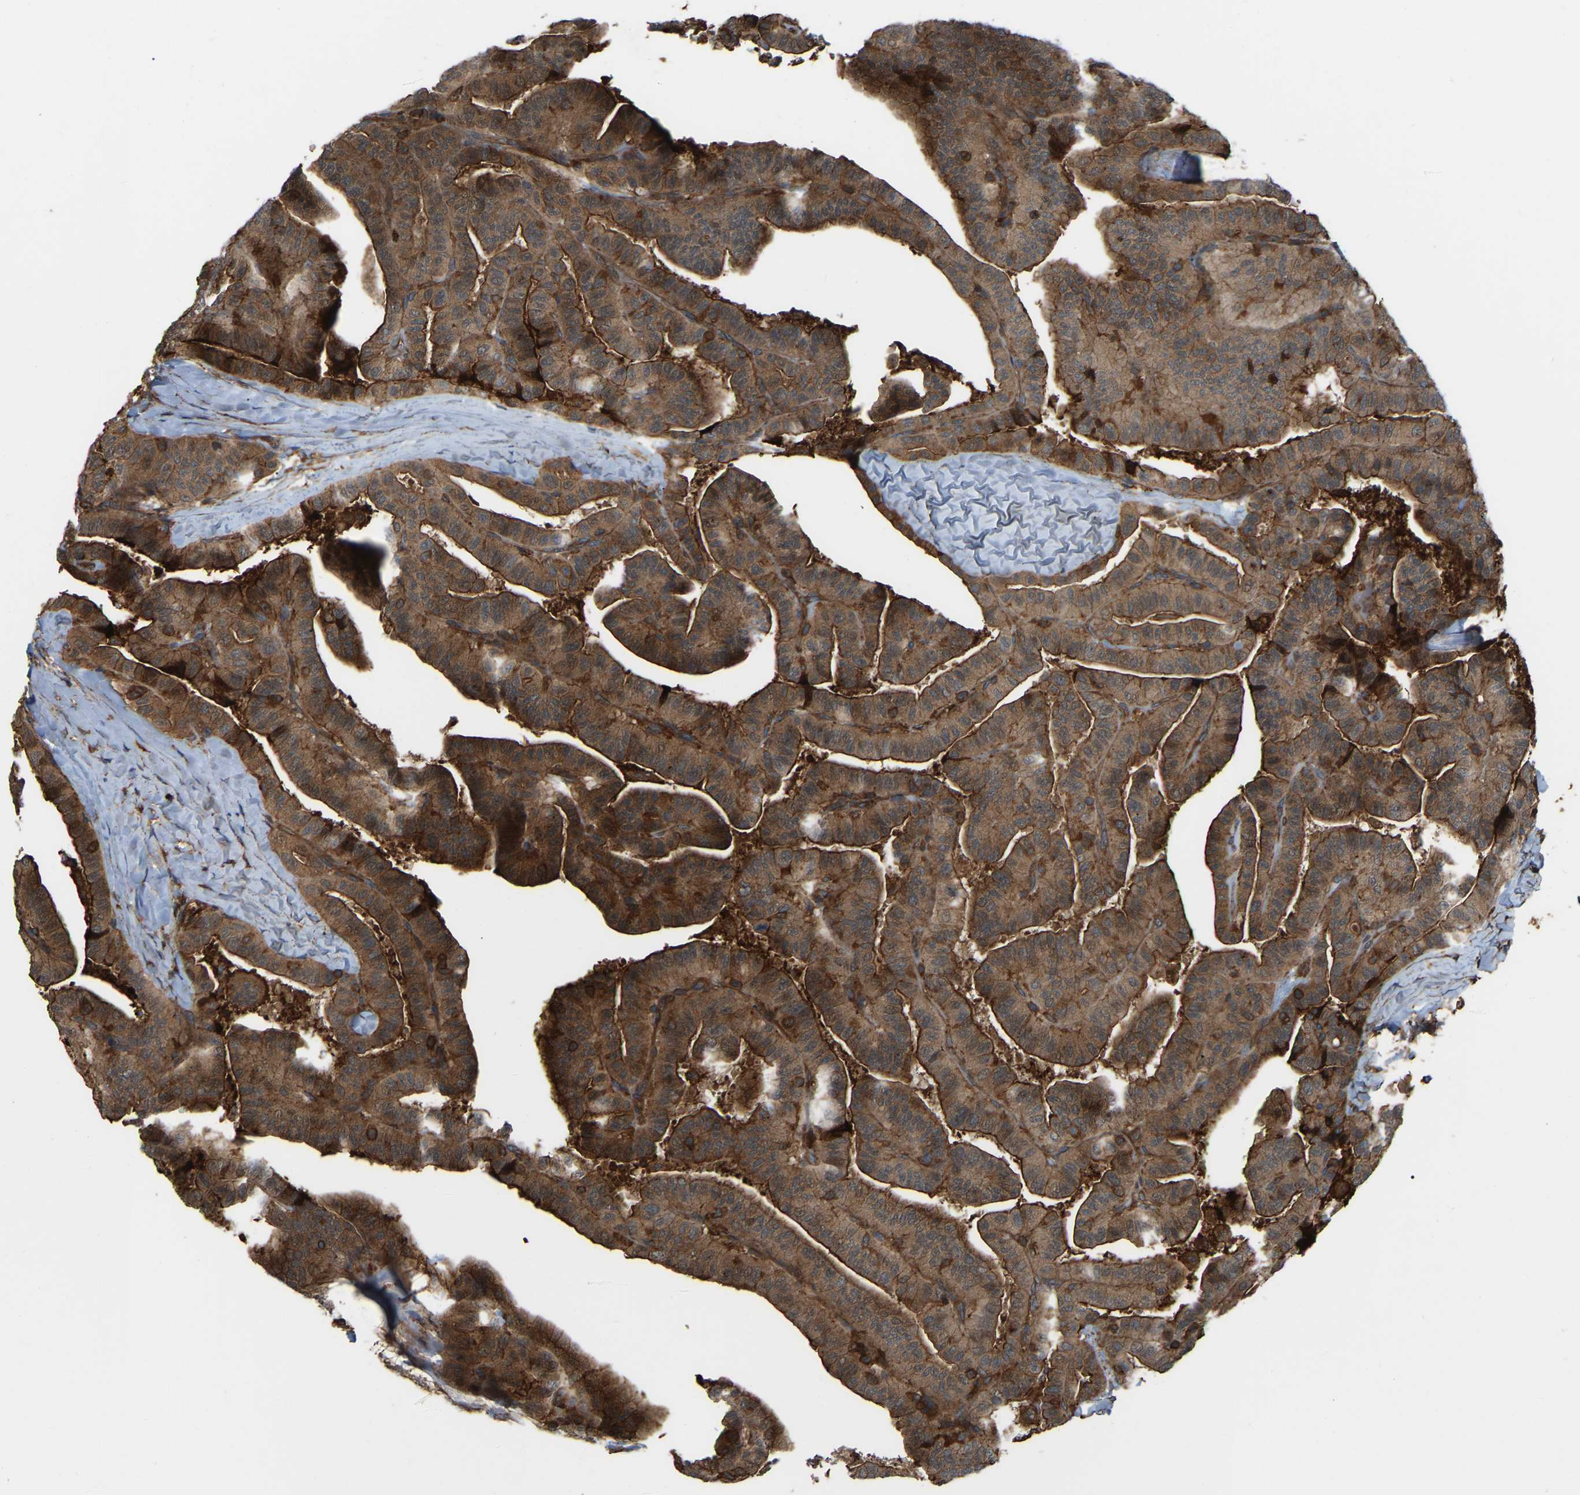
{"staining": {"intensity": "strong", "quantity": ">75%", "location": "cytoplasmic/membranous"}, "tissue": "thyroid cancer", "cell_type": "Tumor cells", "image_type": "cancer", "snomed": [{"axis": "morphology", "description": "Papillary adenocarcinoma, NOS"}, {"axis": "topography", "description": "Thyroid gland"}], "caption": "A histopathology image of human papillary adenocarcinoma (thyroid) stained for a protein reveals strong cytoplasmic/membranous brown staining in tumor cells.", "gene": "SAMD9L", "patient": {"sex": "male", "age": 77}}